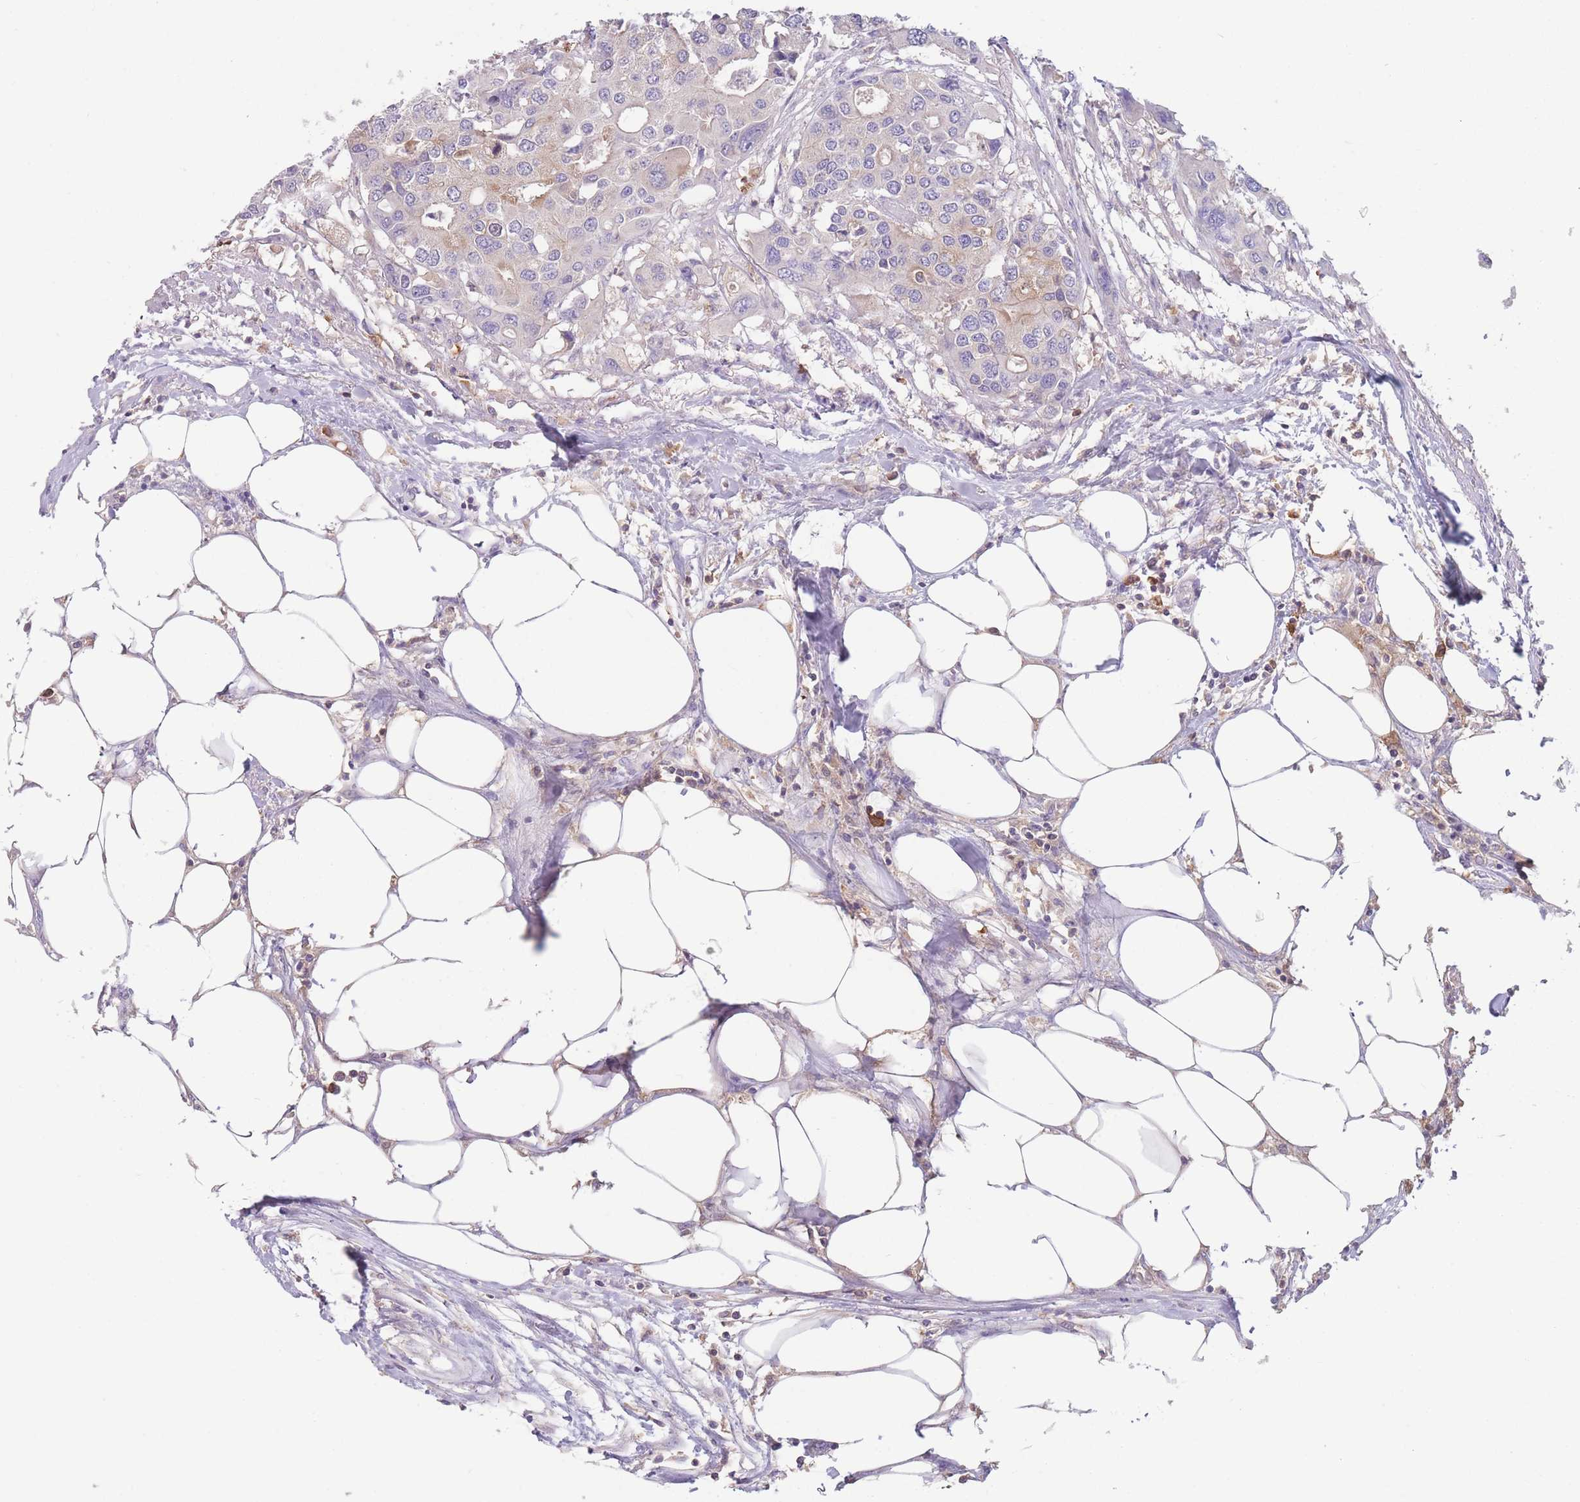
{"staining": {"intensity": "negative", "quantity": "none", "location": "none"}, "tissue": "colorectal cancer", "cell_type": "Tumor cells", "image_type": "cancer", "snomed": [{"axis": "morphology", "description": "Adenocarcinoma, NOS"}, {"axis": "topography", "description": "Colon"}], "caption": "Histopathology image shows no significant protein expression in tumor cells of adenocarcinoma (colorectal).", "gene": "ST3GAL4", "patient": {"sex": "male", "age": 77}}